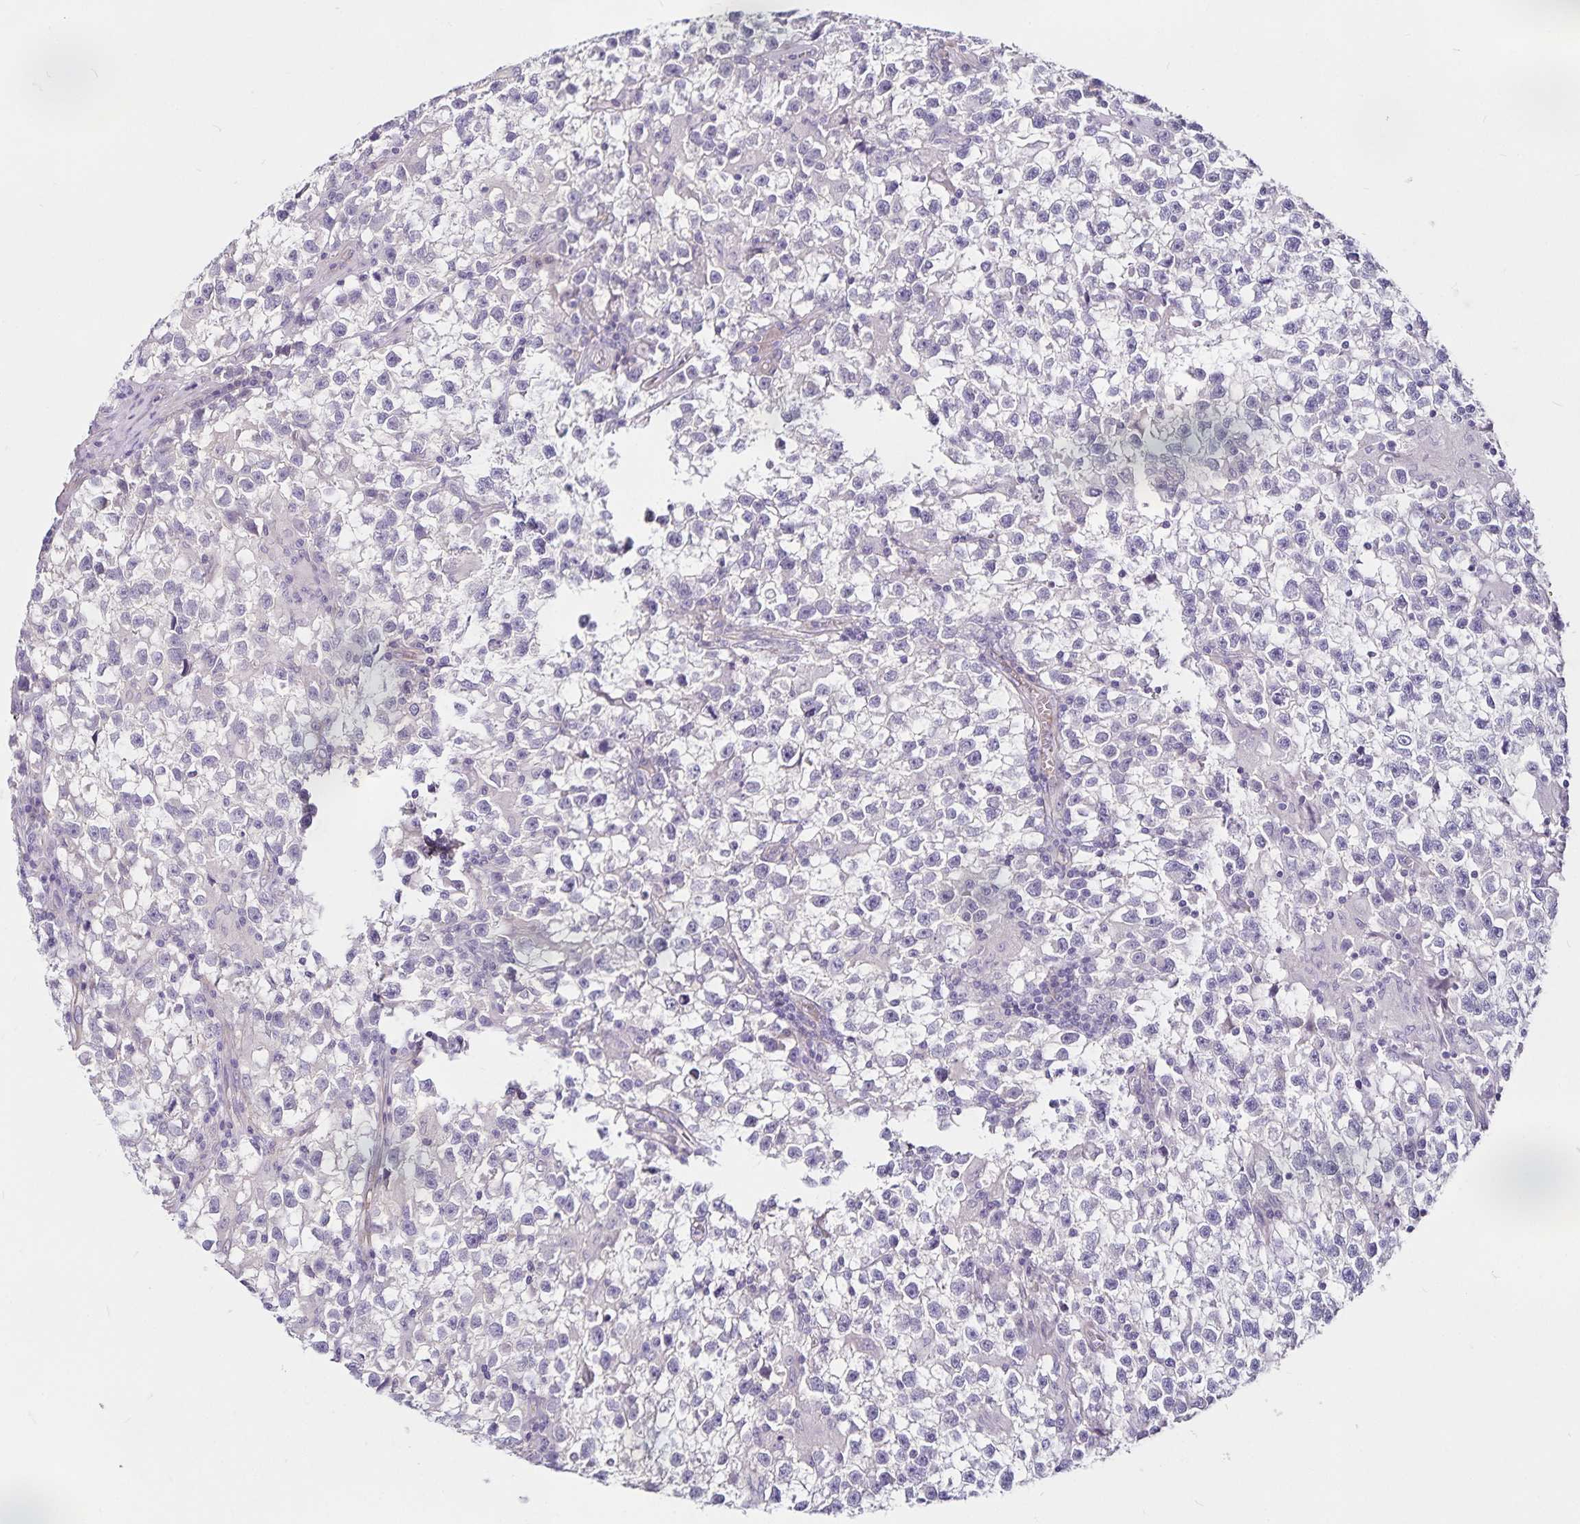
{"staining": {"intensity": "negative", "quantity": "none", "location": "none"}, "tissue": "testis cancer", "cell_type": "Tumor cells", "image_type": "cancer", "snomed": [{"axis": "morphology", "description": "Seminoma, NOS"}, {"axis": "topography", "description": "Testis"}], "caption": "Immunohistochemical staining of testis cancer reveals no significant expression in tumor cells.", "gene": "GNG12", "patient": {"sex": "male", "age": 31}}